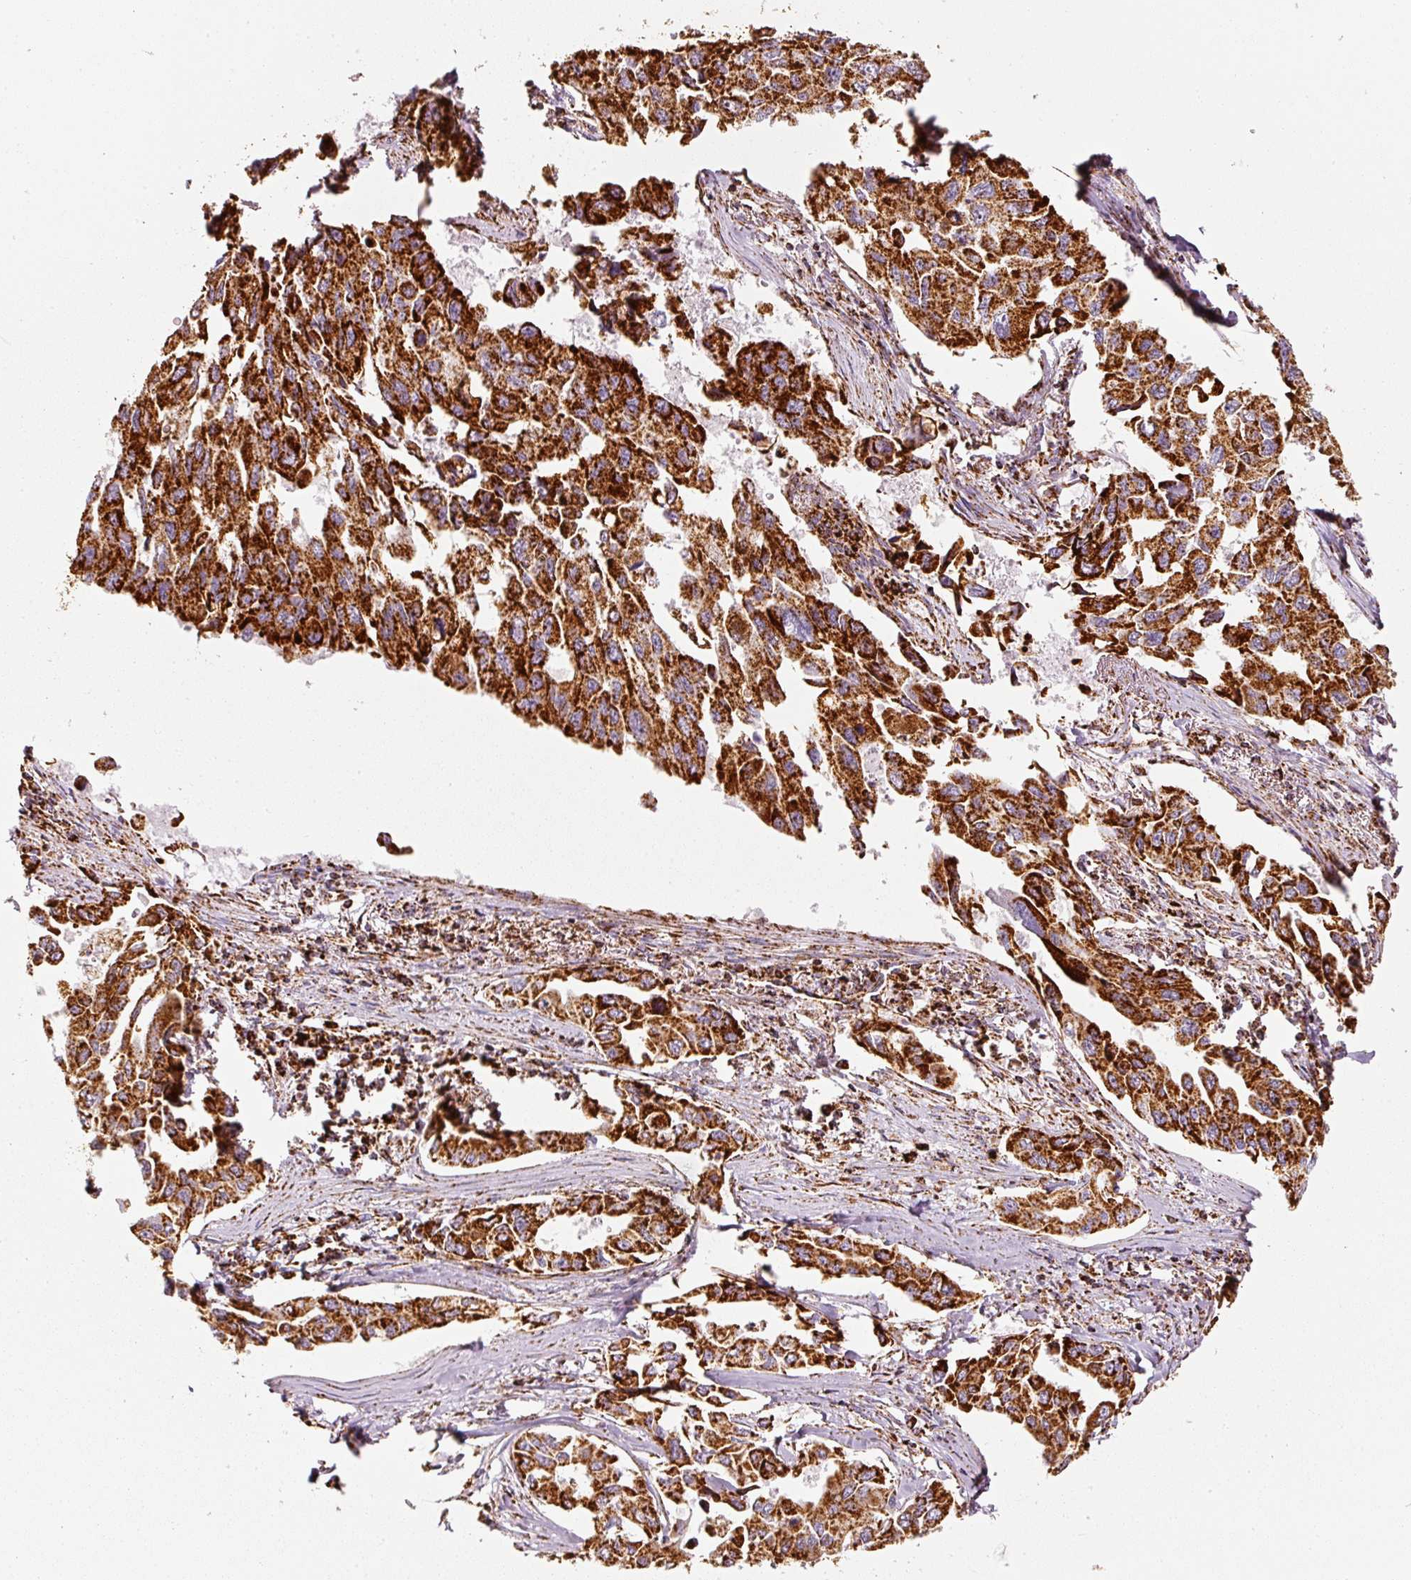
{"staining": {"intensity": "strong", "quantity": ">75%", "location": "cytoplasmic/membranous"}, "tissue": "lung cancer", "cell_type": "Tumor cells", "image_type": "cancer", "snomed": [{"axis": "morphology", "description": "Adenocarcinoma, NOS"}, {"axis": "topography", "description": "Lung"}], "caption": "Immunohistochemical staining of human lung cancer (adenocarcinoma) exhibits strong cytoplasmic/membranous protein positivity in about >75% of tumor cells.", "gene": "MT-CO2", "patient": {"sex": "male", "age": 64}}